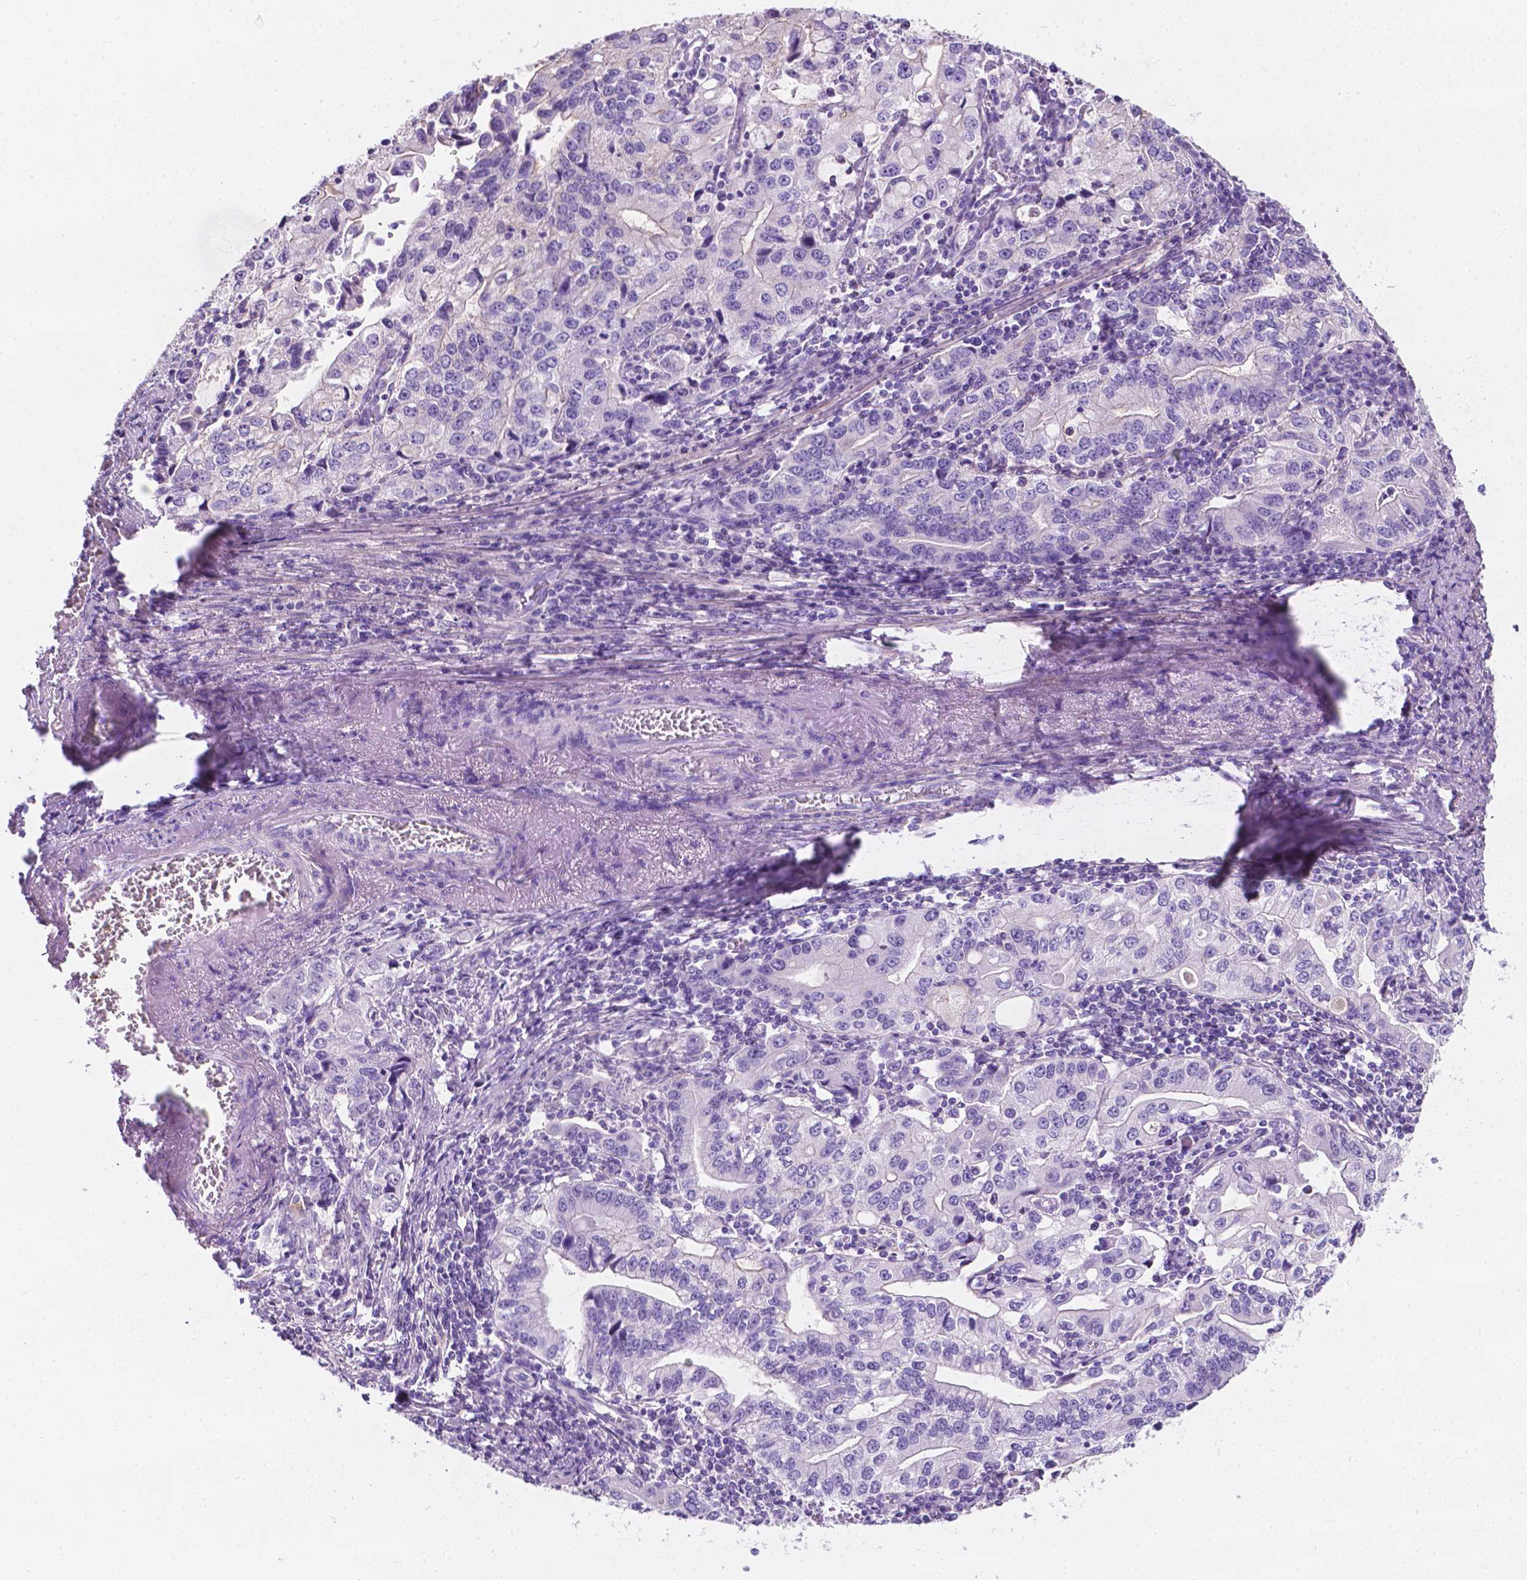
{"staining": {"intensity": "negative", "quantity": "none", "location": "none"}, "tissue": "stomach cancer", "cell_type": "Tumor cells", "image_type": "cancer", "snomed": [{"axis": "morphology", "description": "Adenocarcinoma, NOS"}, {"axis": "topography", "description": "Stomach, lower"}], "caption": "The image shows no staining of tumor cells in stomach adenocarcinoma.", "gene": "GNAO1", "patient": {"sex": "female", "age": 72}}